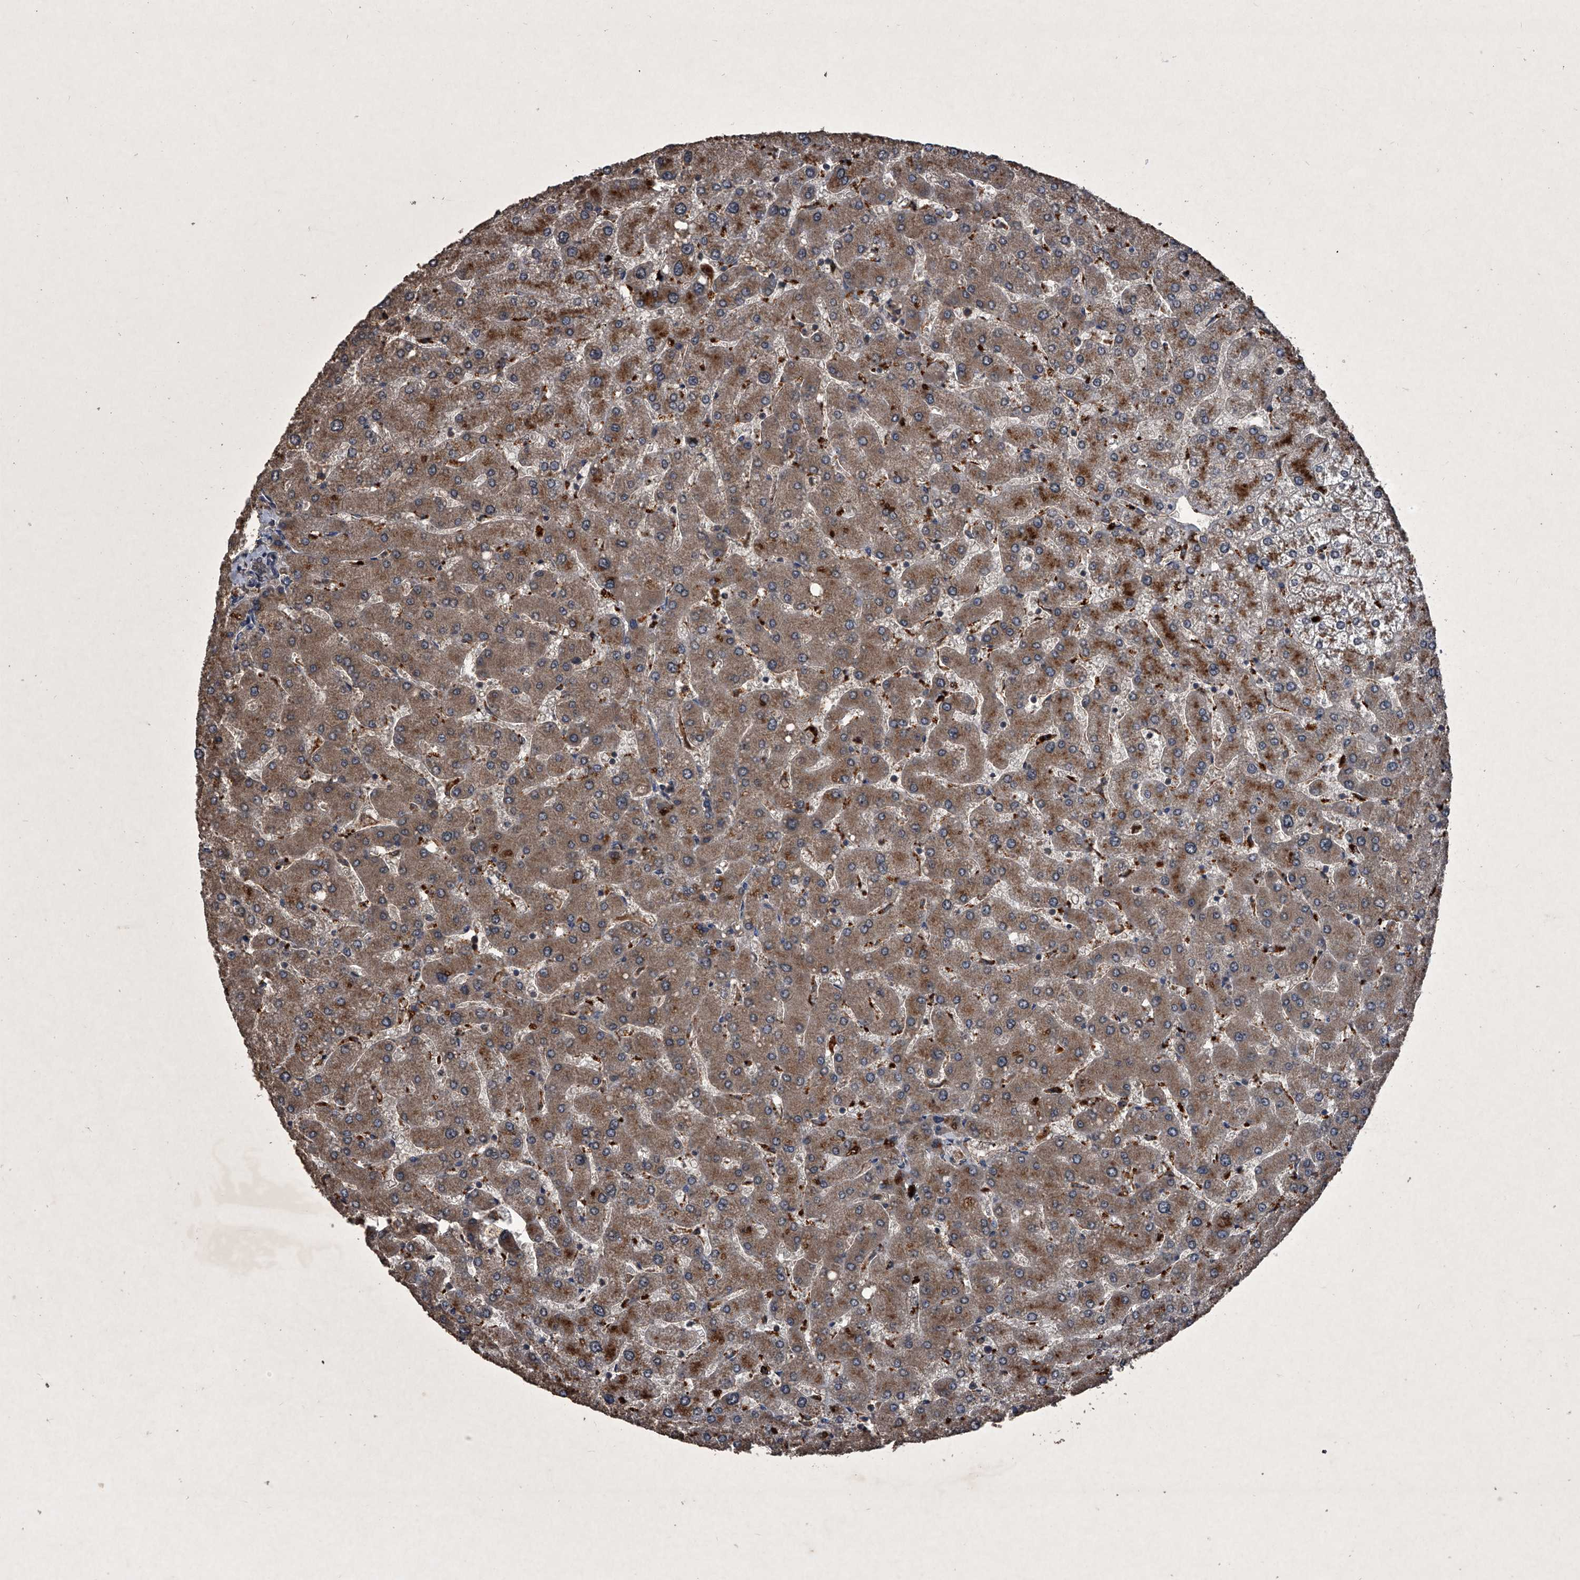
{"staining": {"intensity": "negative", "quantity": "none", "location": "none"}, "tissue": "liver", "cell_type": "Cholangiocytes", "image_type": "normal", "snomed": [{"axis": "morphology", "description": "Normal tissue, NOS"}, {"axis": "topography", "description": "Liver"}], "caption": "Immunohistochemistry of normal human liver demonstrates no staining in cholangiocytes.", "gene": "MAPKAP1", "patient": {"sex": "male", "age": 55}}